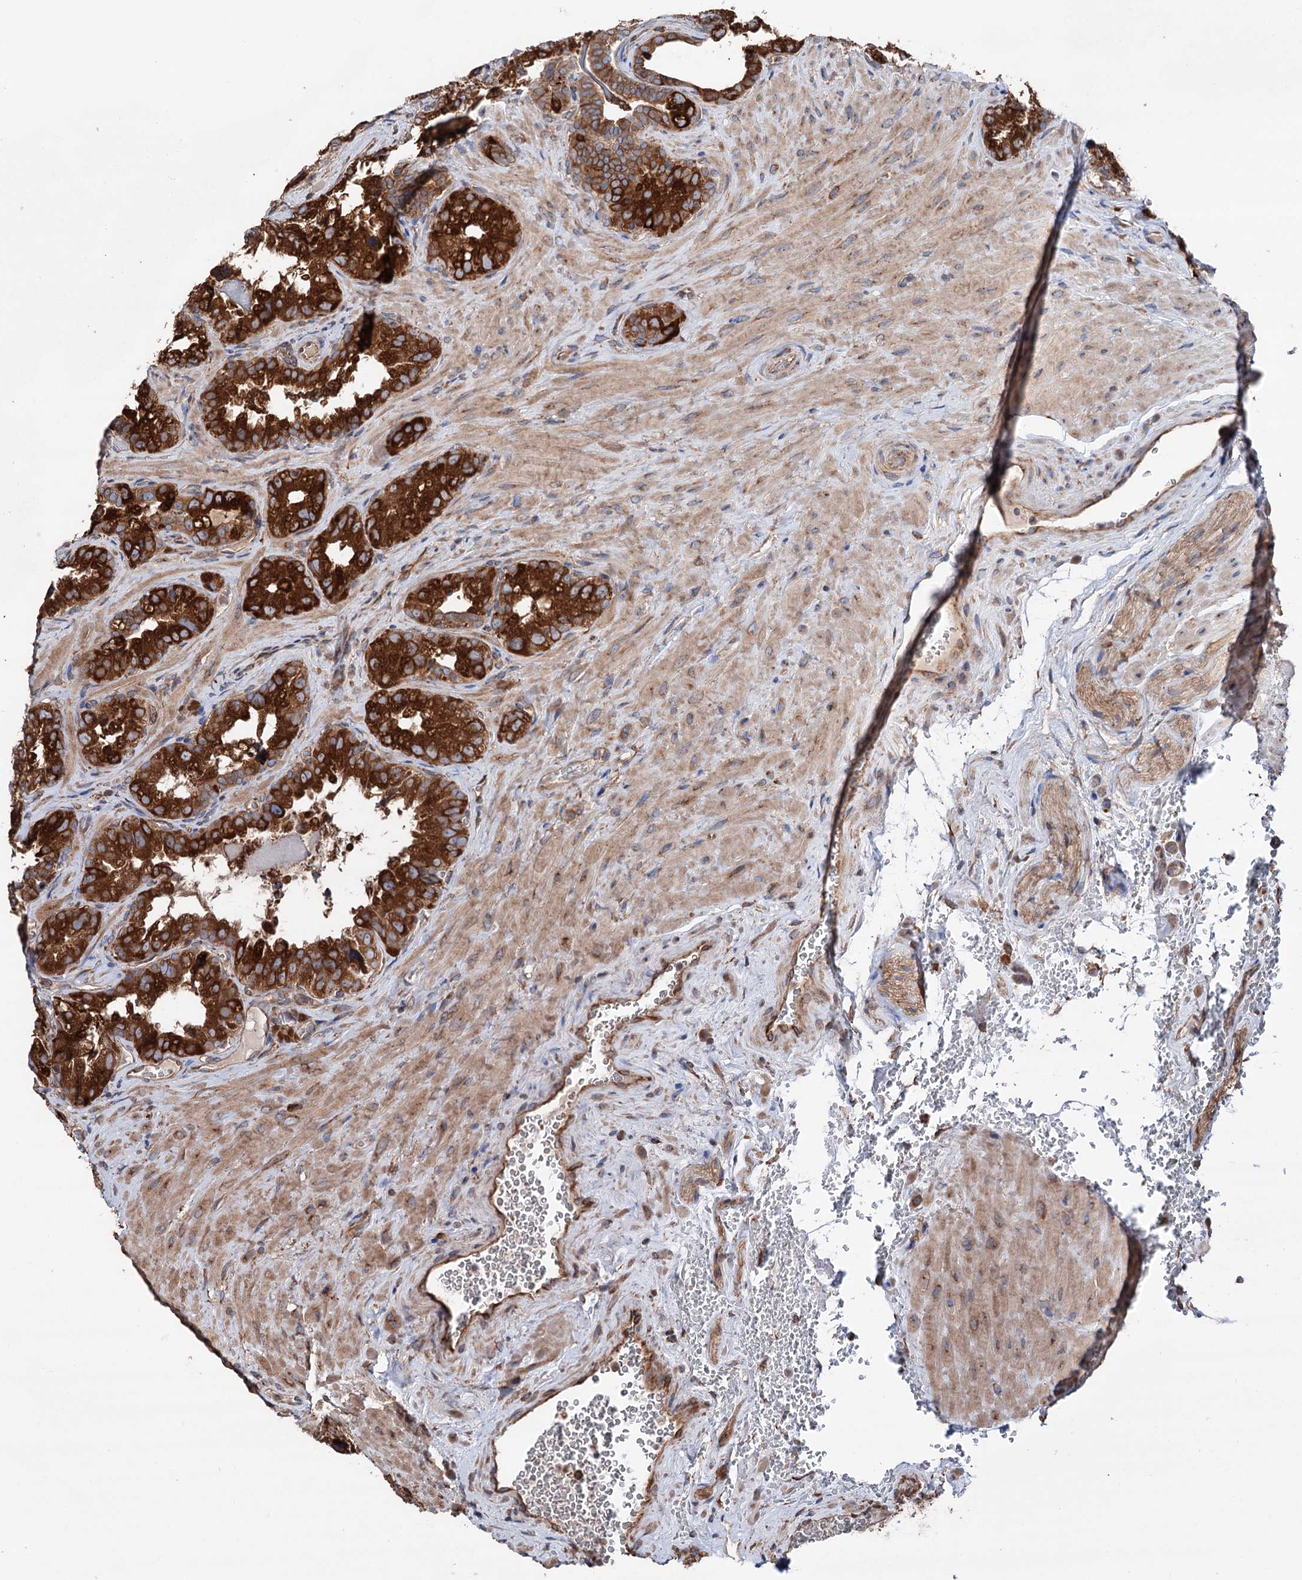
{"staining": {"intensity": "strong", "quantity": ">75%", "location": "cytoplasmic/membranous"}, "tissue": "seminal vesicle", "cell_type": "Glandular cells", "image_type": "normal", "snomed": [{"axis": "morphology", "description": "Normal tissue, NOS"}, {"axis": "topography", "description": "Seminal veicle"}, {"axis": "topography", "description": "Peripheral nerve tissue"}], "caption": "Immunohistochemical staining of benign human seminal vesicle reveals >75% levels of strong cytoplasmic/membranous protein positivity in about >75% of glandular cells. (DAB = brown stain, brightfield microscopy at high magnification).", "gene": "ERP29", "patient": {"sex": "male", "age": 67}}